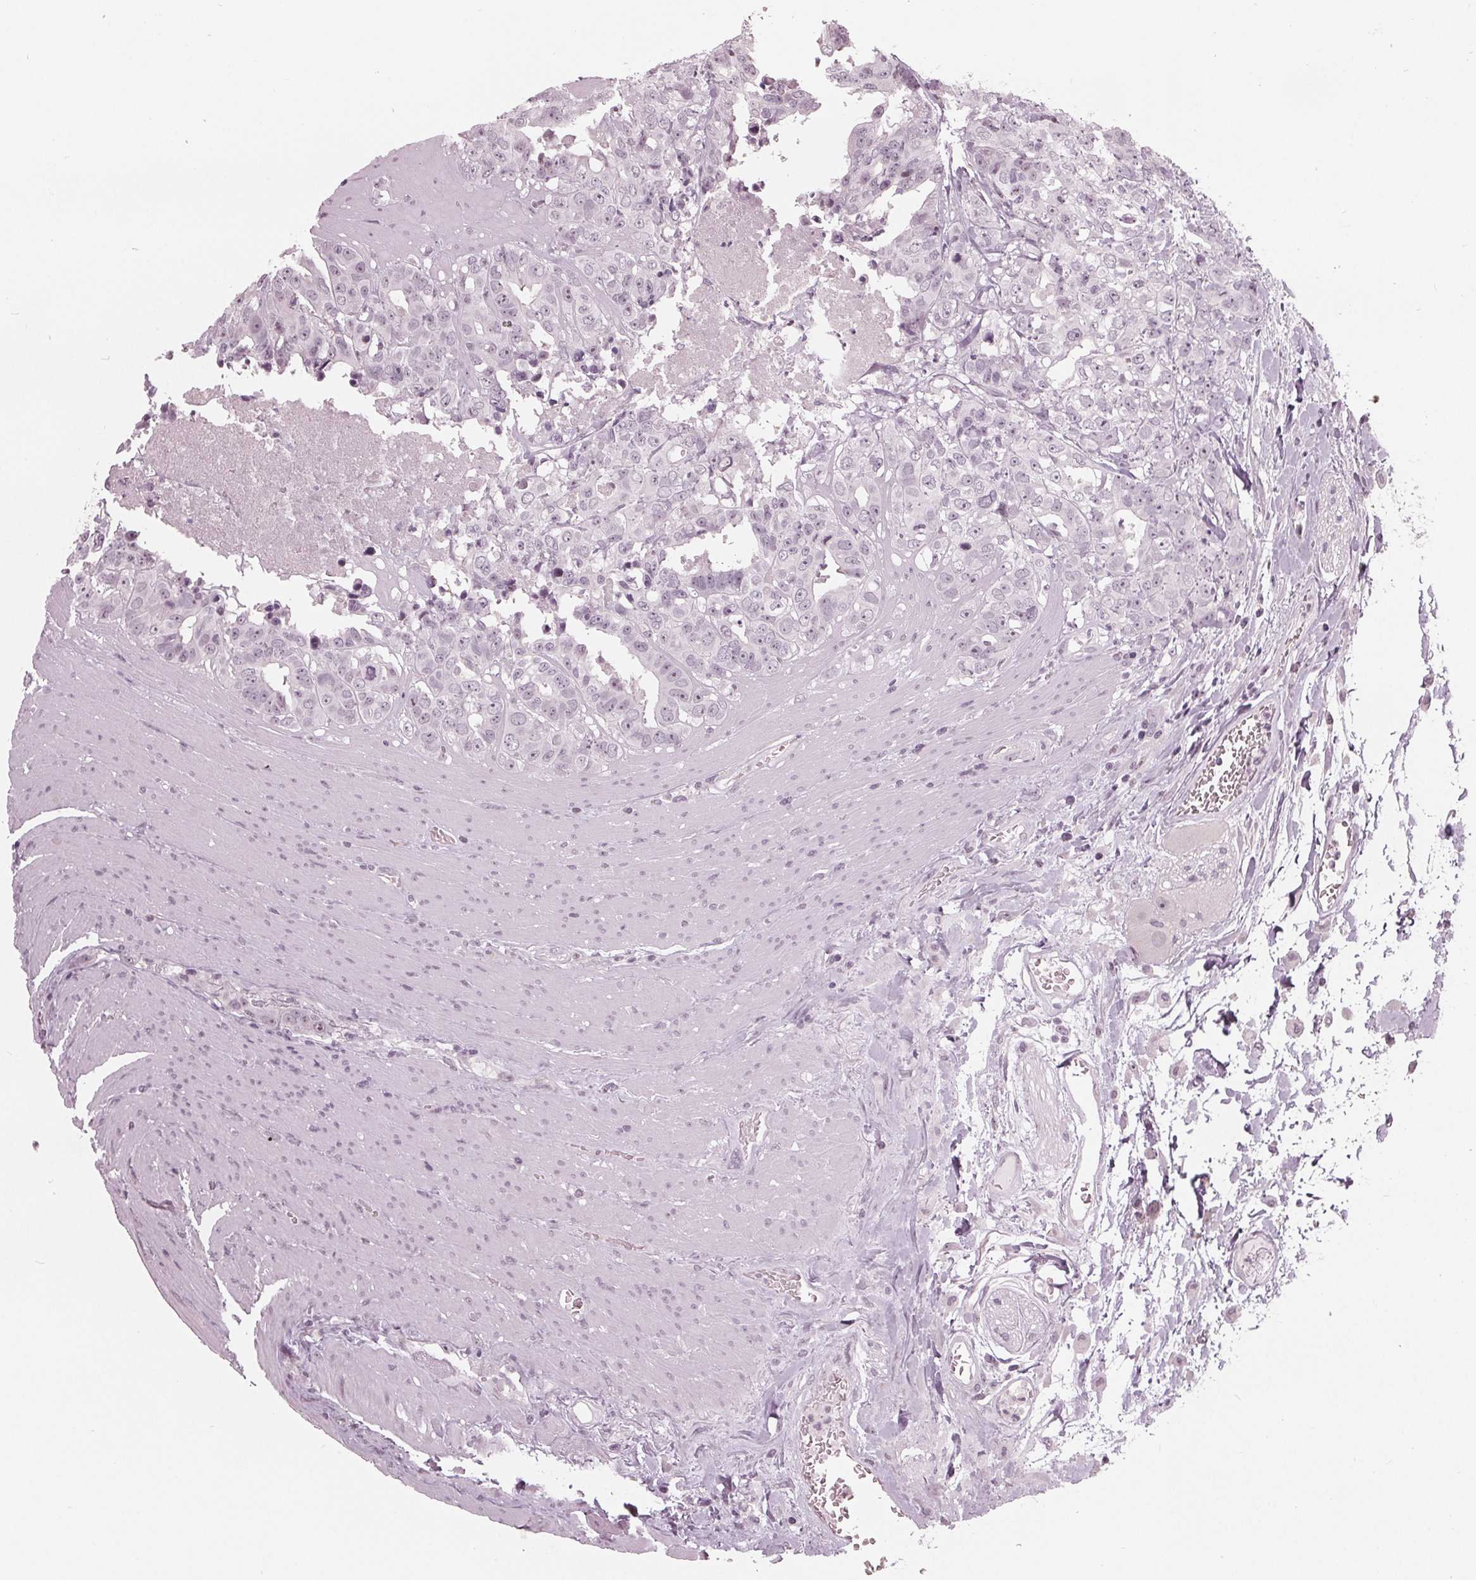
{"staining": {"intensity": "negative", "quantity": "none", "location": "none"}, "tissue": "colorectal cancer", "cell_type": "Tumor cells", "image_type": "cancer", "snomed": [{"axis": "morphology", "description": "Adenocarcinoma, NOS"}, {"axis": "topography", "description": "Rectum"}], "caption": "Immunohistochemistry (IHC) of colorectal adenocarcinoma displays no staining in tumor cells.", "gene": "ADPRHL1", "patient": {"sex": "female", "age": 62}}